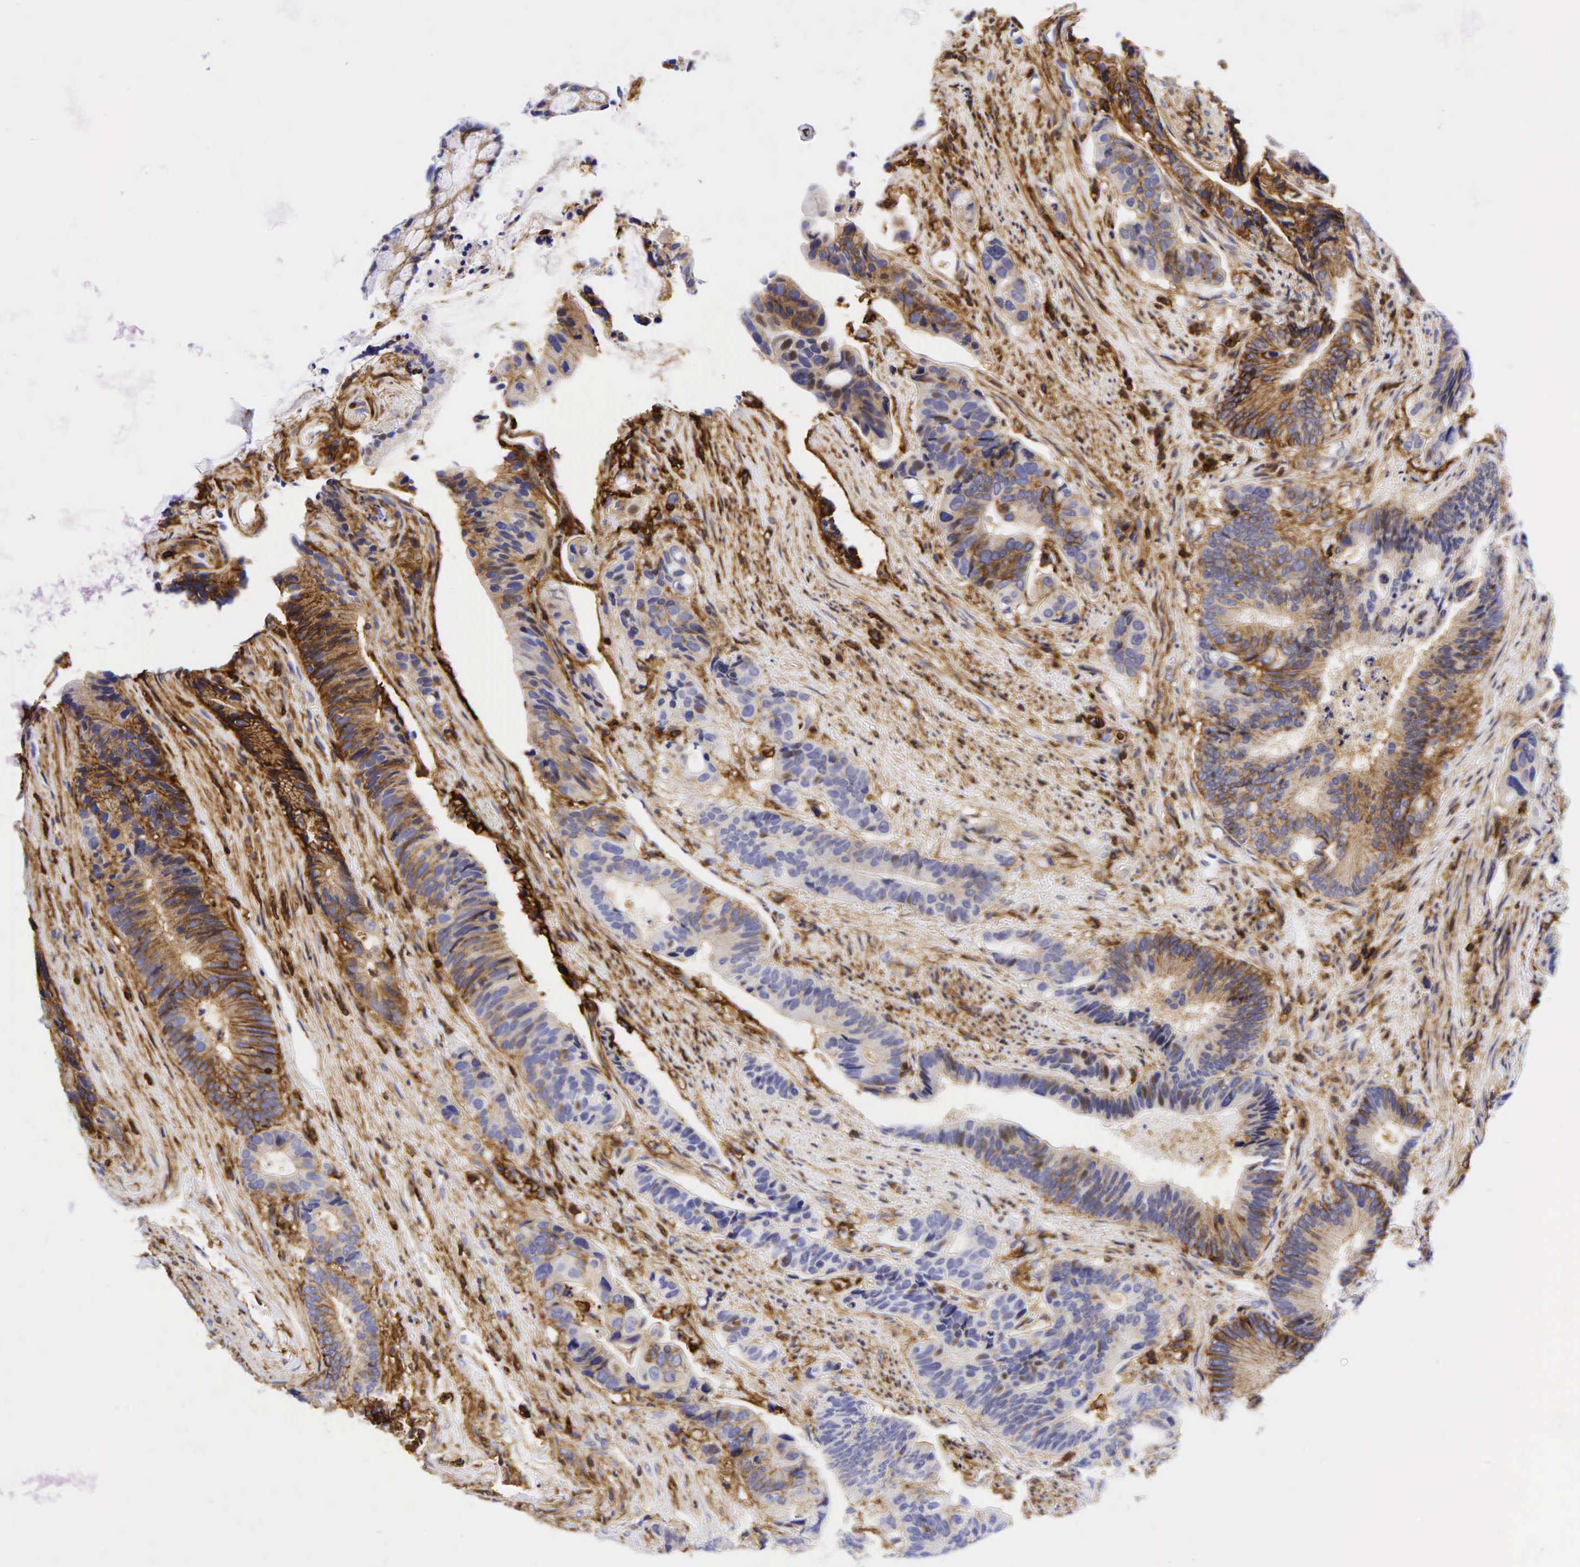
{"staining": {"intensity": "moderate", "quantity": "25%-75%", "location": "cytoplasmic/membranous"}, "tissue": "colorectal cancer", "cell_type": "Tumor cells", "image_type": "cancer", "snomed": [{"axis": "morphology", "description": "Adenocarcinoma, NOS"}, {"axis": "topography", "description": "Colon"}], "caption": "Human colorectal cancer stained with a protein marker reveals moderate staining in tumor cells.", "gene": "CD44", "patient": {"sex": "male", "age": 56}}